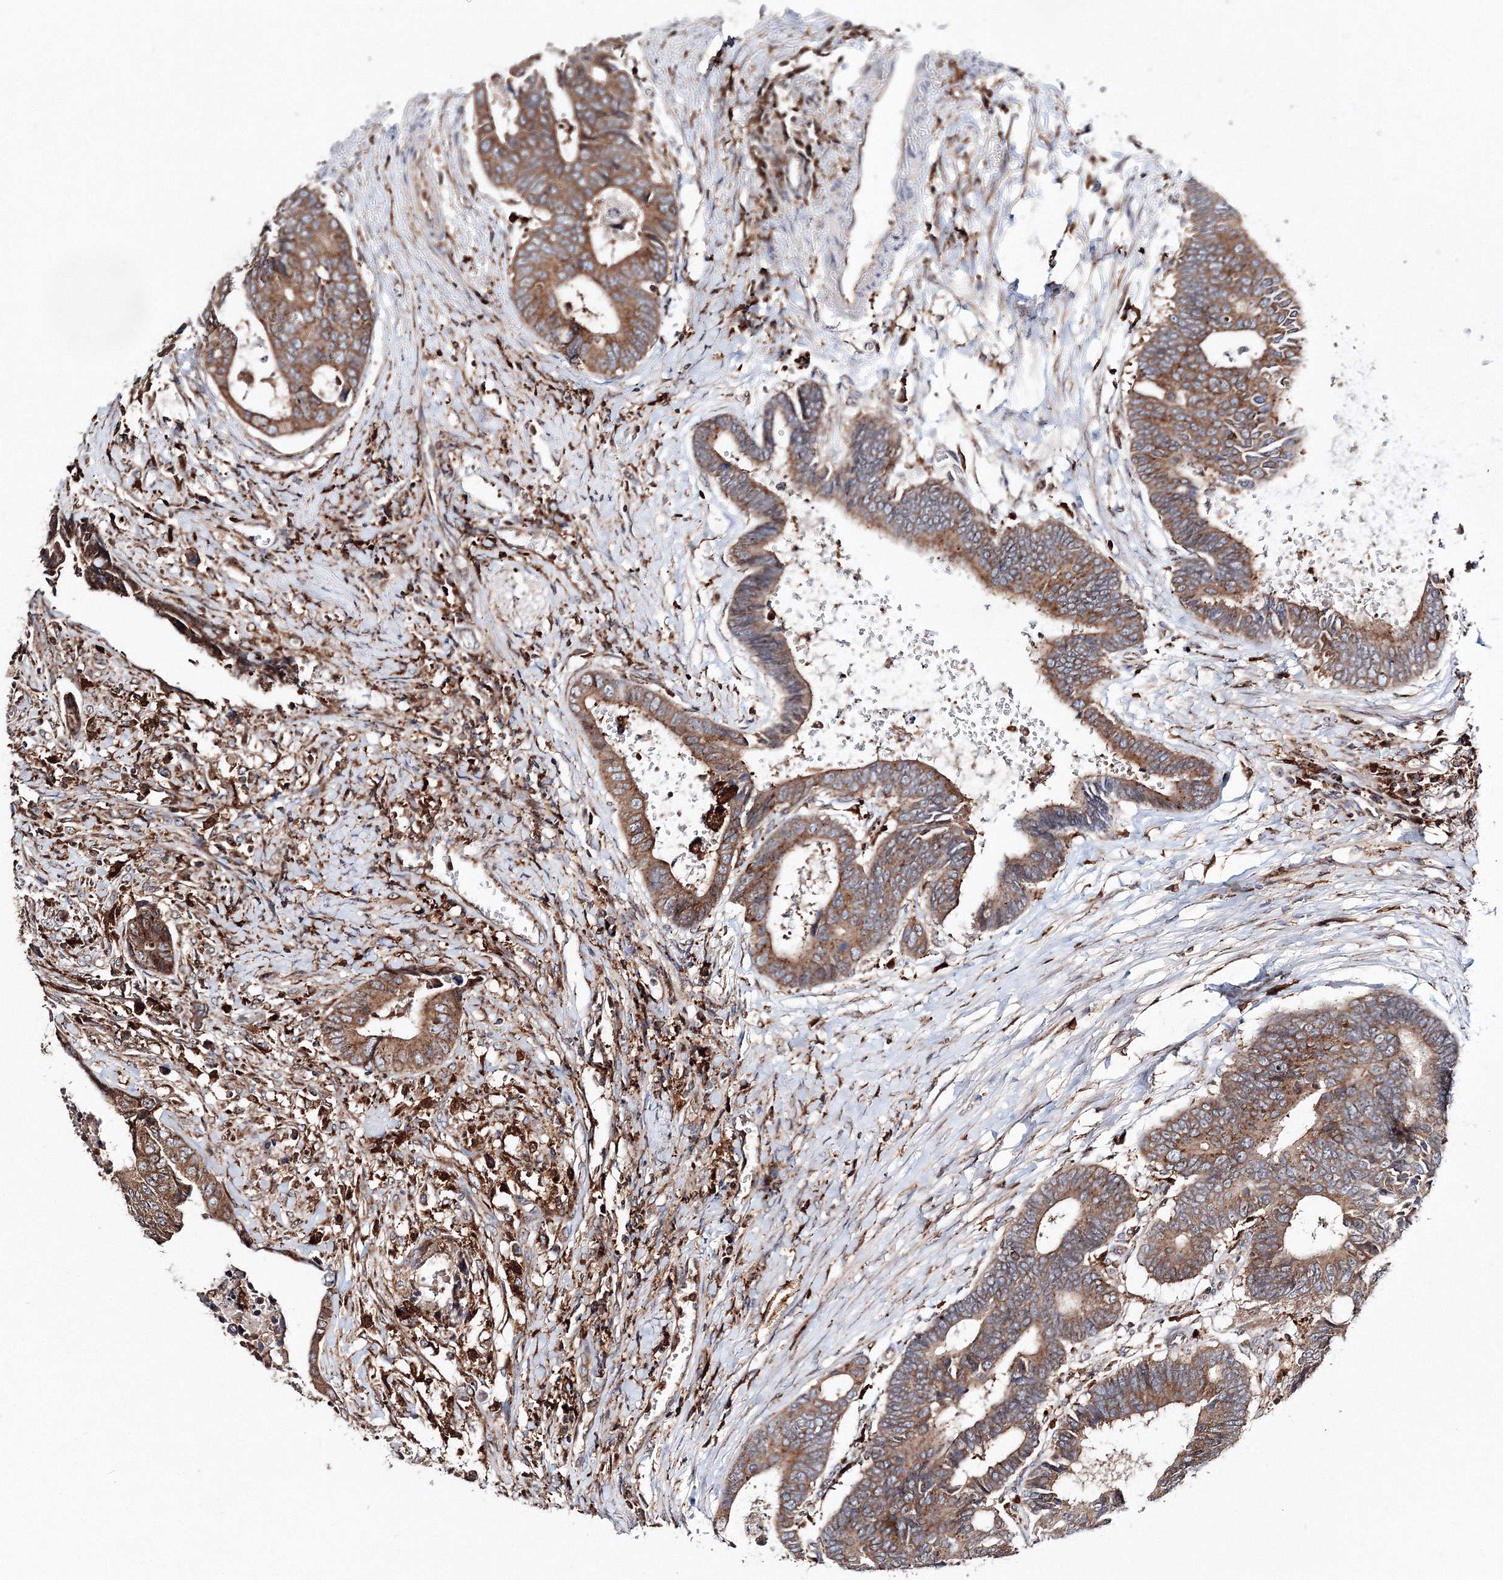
{"staining": {"intensity": "moderate", "quantity": ">75%", "location": "cytoplasmic/membranous"}, "tissue": "colorectal cancer", "cell_type": "Tumor cells", "image_type": "cancer", "snomed": [{"axis": "morphology", "description": "Adenocarcinoma, NOS"}, {"axis": "topography", "description": "Rectum"}], "caption": "Brown immunohistochemical staining in human colorectal adenocarcinoma shows moderate cytoplasmic/membranous positivity in approximately >75% of tumor cells.", "gene": "ARCN1", "patient": {"sex": "male", "age": 84}}